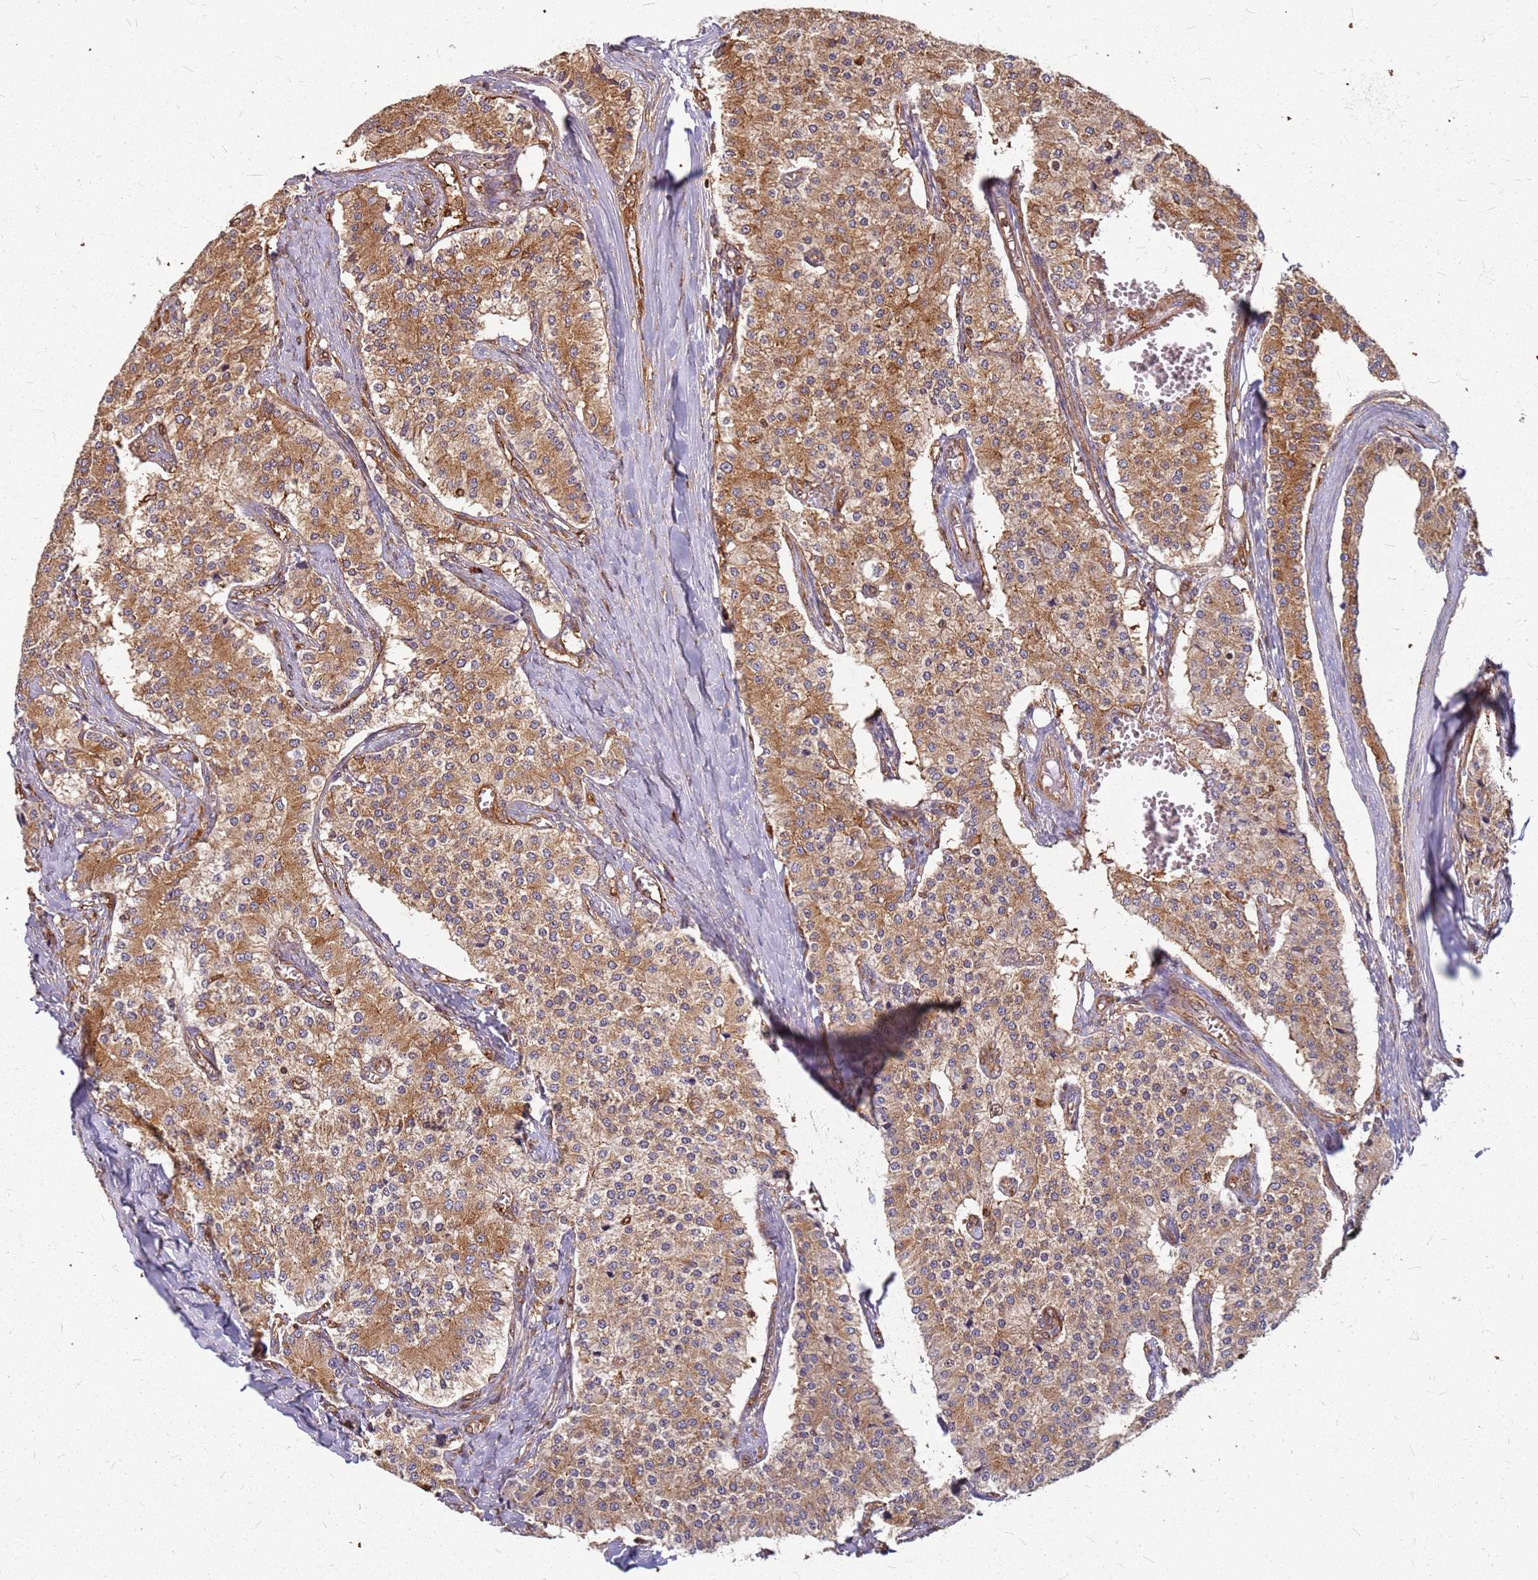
{"staining": {"intensity": "moderate", "quantity": ">75%", "location": "cytoplasmic/membranous"}, "tissue": "carcinoid", "cell_type": "Tumor cells", "image_type": "cancer", "snomed": [{"axis": "morphology", "description": "Carcinoid, malignant, NOS"}, {"axis": "topography", "description": "Colon"}], "caption": "Human malignant carcinoid stained with a brown dye displays moderate cytoplasmic/membranous positive positivity in approximately >75% of tumor cells.", "gene": "HDX", "patient": {"sex": "female", "age": 52}}